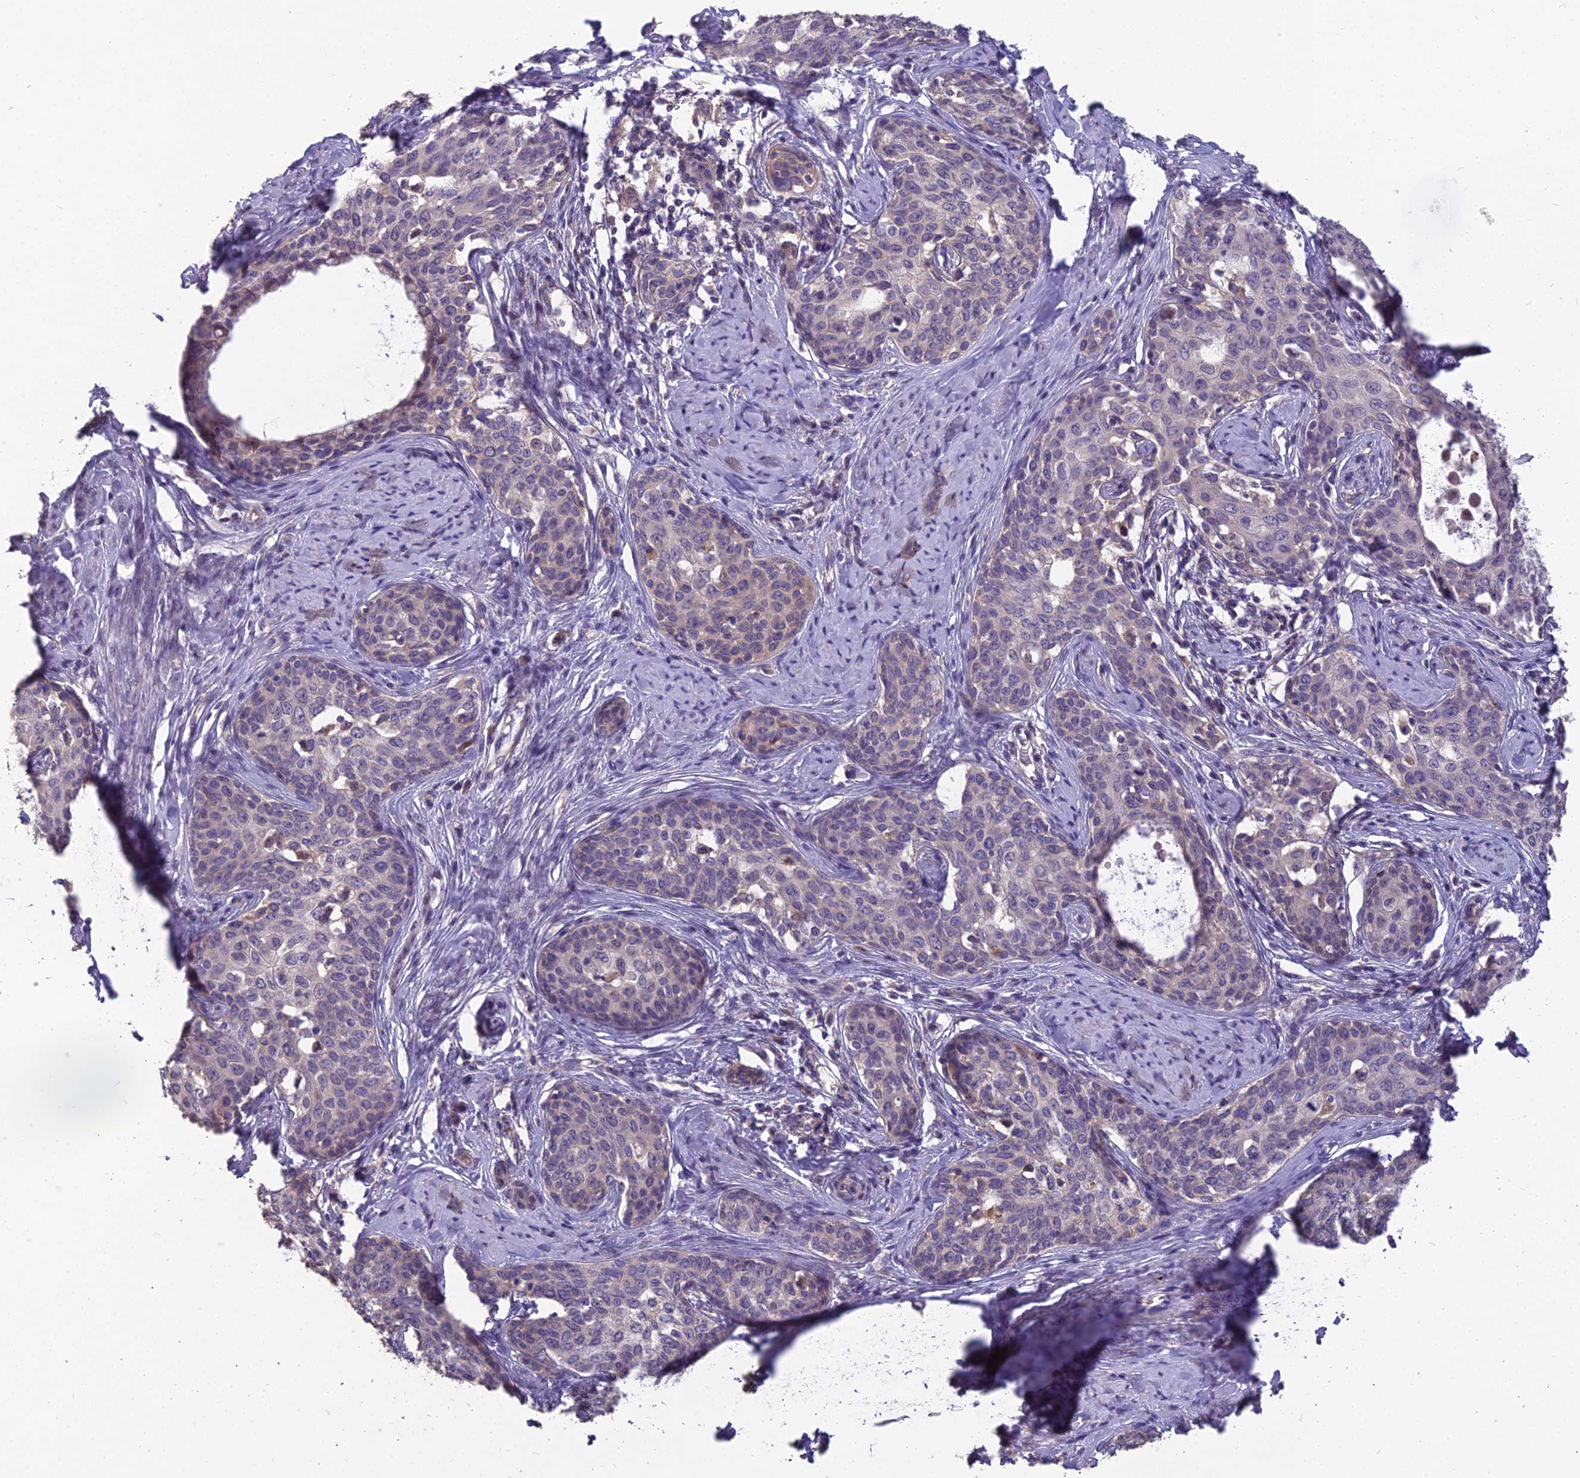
{"staining": {"intensity": "negative", "quantity": "none", "location": "none"}, "tissue": "cervical cancer", "cell_type": "Tumor cells", "image_type": "cancer", "snomed": [{"axis": "morphology", "description": "Squamous cell carcinoma, NOS"}, {"axis": "morphology", "description": "Adenocarcinoma, NOS"}, {"axis": "topography", "description": "Cervix"}], "caption": "IHC photomicrograph of neoplastic tissue: cervical cancer (adenocarcinoma) stained with DAB reveals no significant protein expression in tumor cells. The staining is performed using DAB (3,3'-diaminobenzidine) brown chromogen with nuclei counter-stained in using hematoxylin.", "gene": "CEACAM16", "patient": {"sex": "female", "age": 52}}